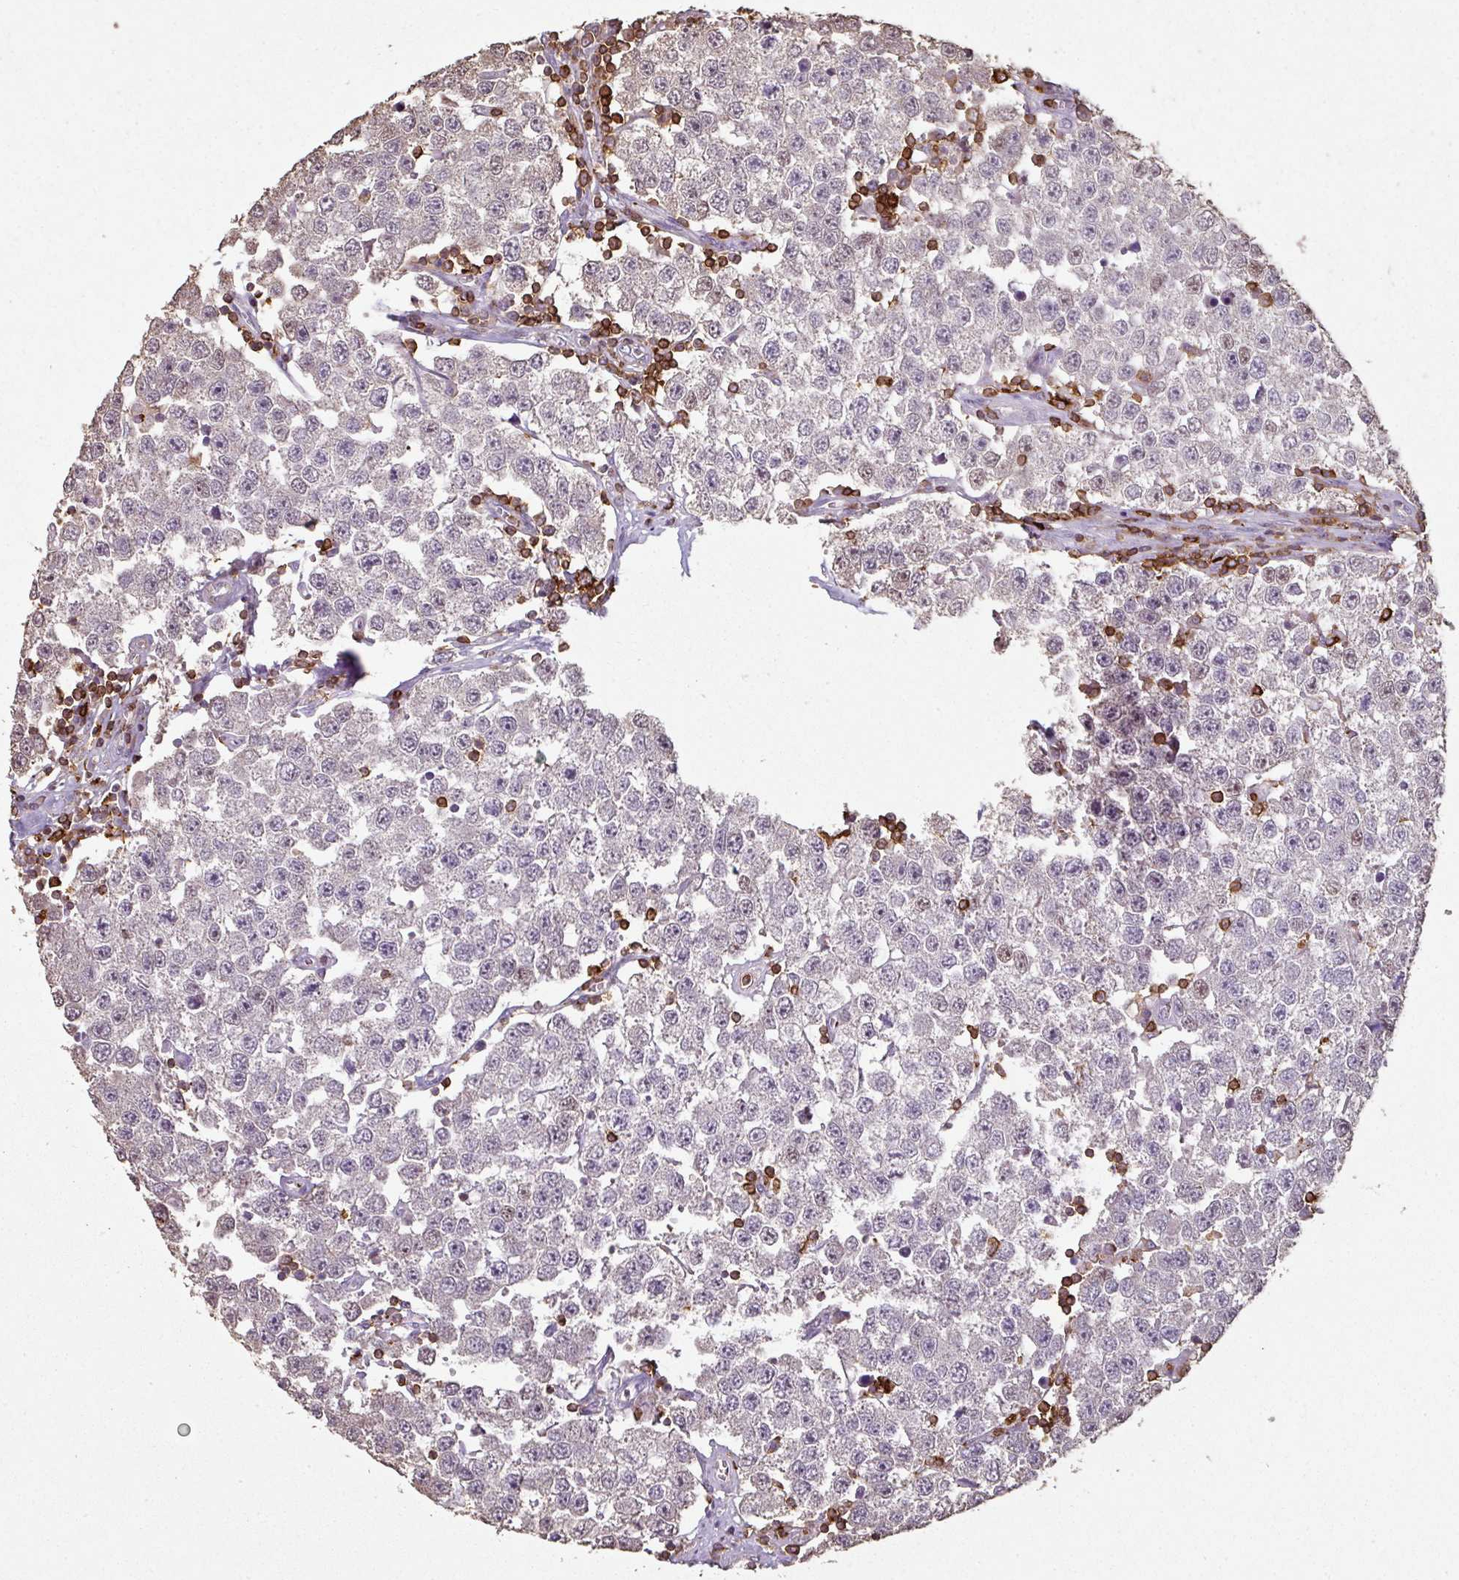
{"staining": {"intensity": "negative", "quantity": "none", "location": "none"}, "tissue": "testis cancer", "cell_type": "Tumor cells", "image_type": "cancer", "snomed": [{"axis": "morphology", "description": "Seminoma, NOS"}, {"axis": "topography", "description": "Testis"}], "caption": "The micrograph reveals no staining of tumor cells in seminoma (testis). The staining is performed using DAB (3,3'-diaminobenzidine) brown chromogen with nuclei counter-stained in using hematoxylin.", "gene": "OLFML2B", "patient": {"sex": "male", "age": 34}}